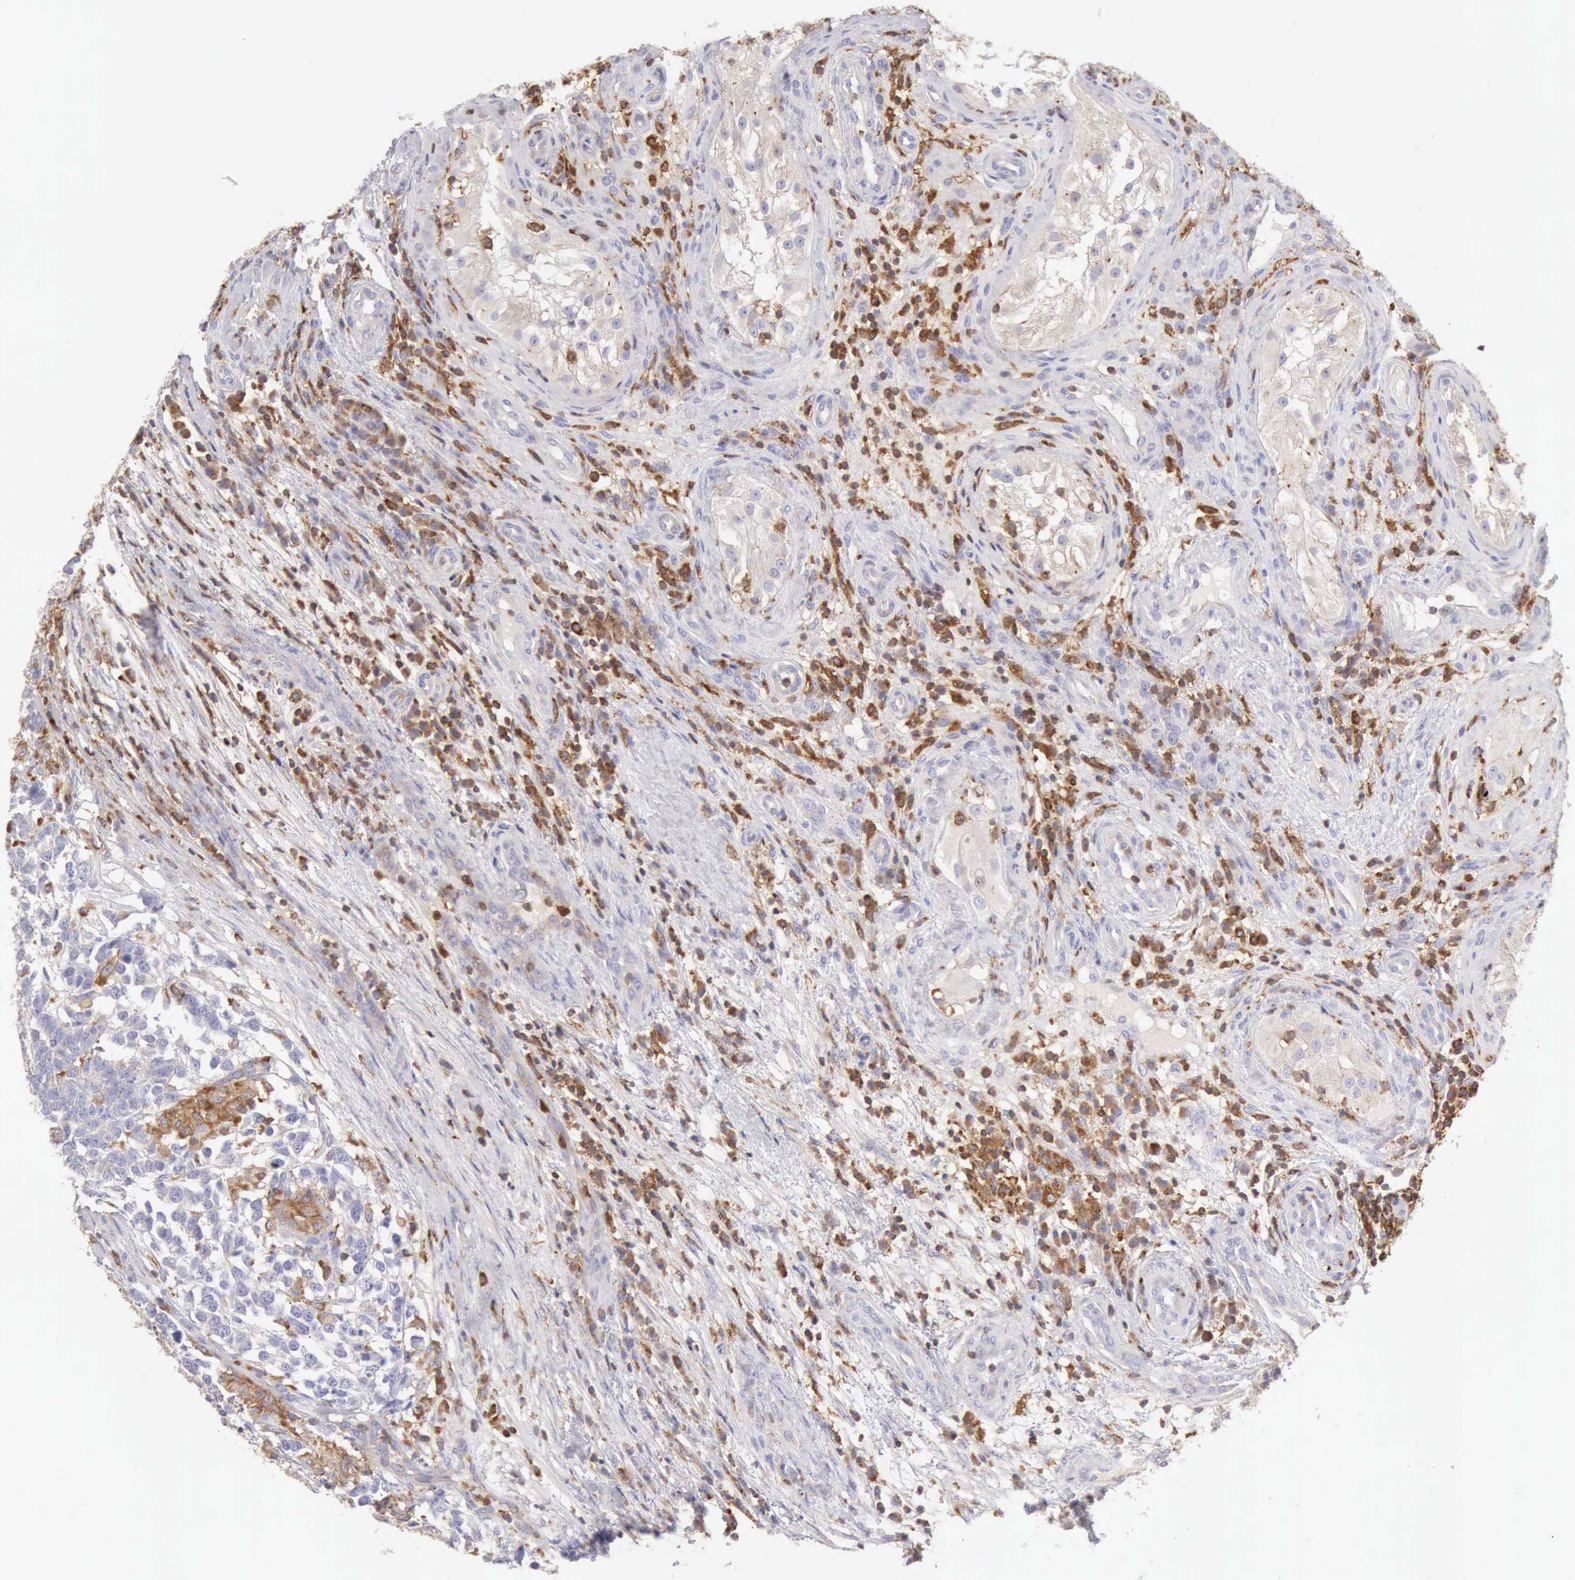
{"staining": {"intensity": "negative", "quantity": "none", "location": "none"}, "tissue": "testis cancer", "cell_type": "Tumor cells", "image_type": "cancer", "snomed": [{"axis": "morphology", "description": "Carcinoma, Embryonal, NOS"}, {"axis": "topography", "description": "Testis"}], "caption": "Immunohistochemical staining of human testis cancer (embryonal carcinoma) displays no significant expression in tumor cells.", "gene": "ARHGAP4", "patient": {"sex": "male", "age": 26}}